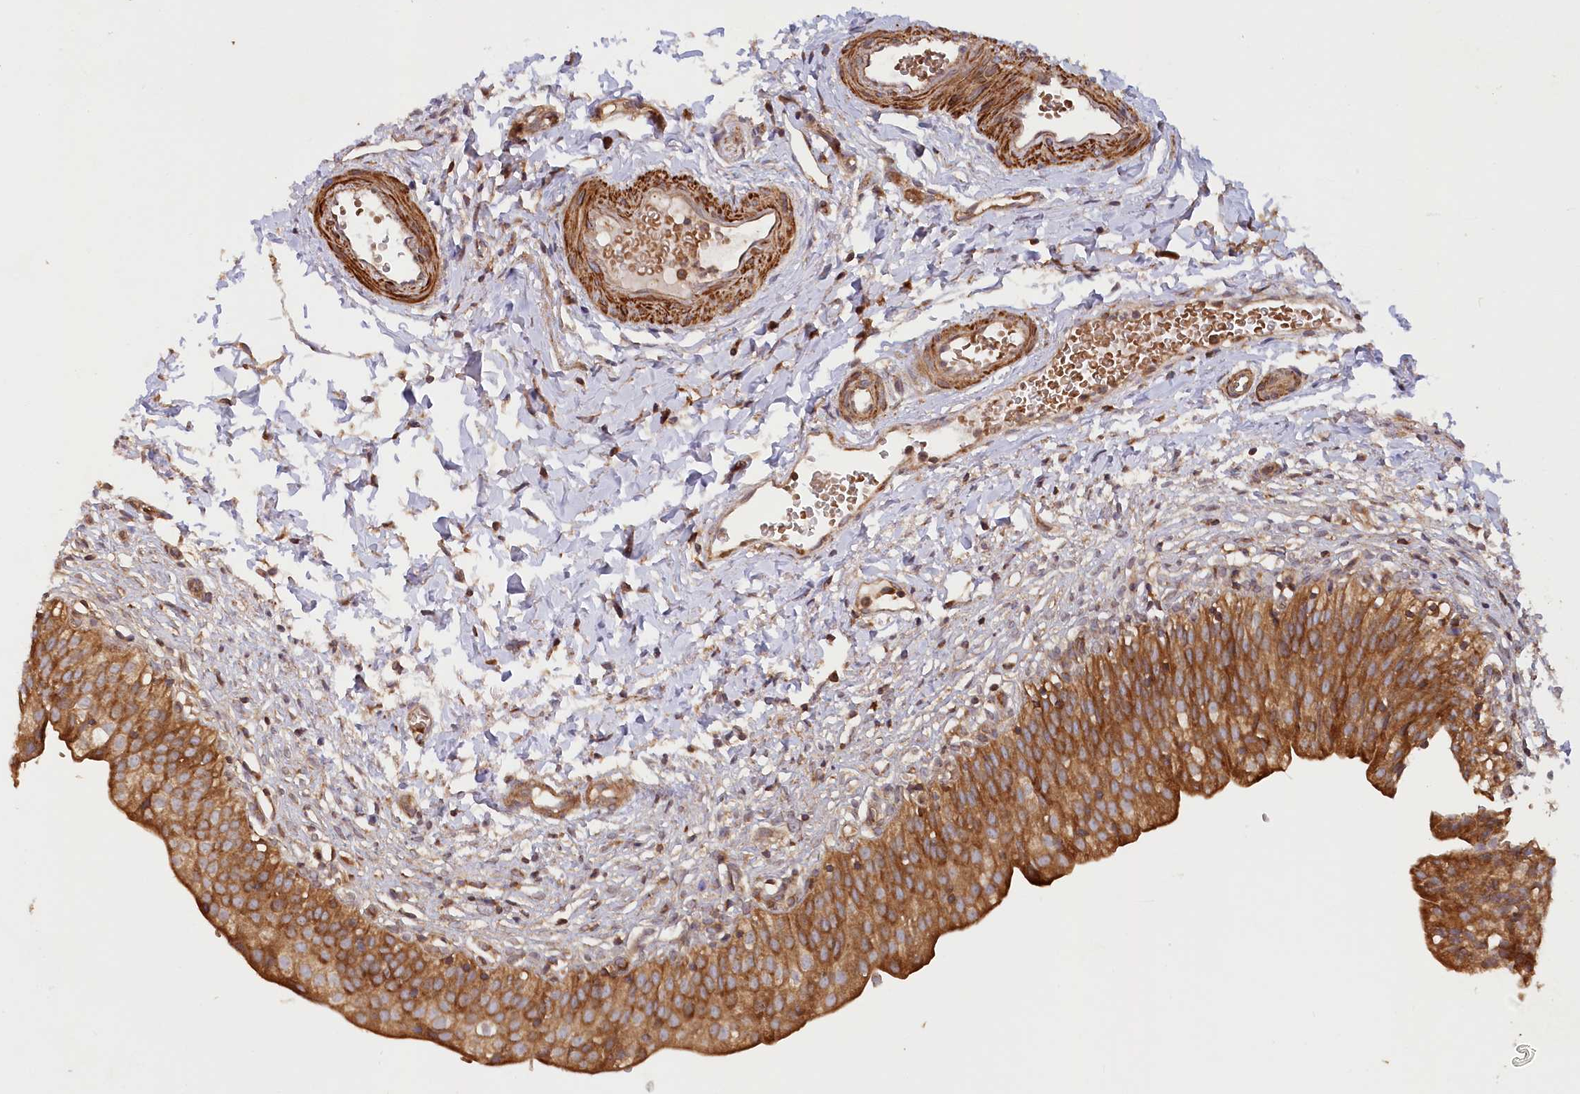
{"staining": {"intensity": "strong", "quantity": ">75%", "location": "cytoplasmic/membranous"}, "tissue": "urinary bladder", "cell_type": "Urothelial cells", "image_type": "normal", "snomed": [{"axis": "morphology", "description": "Normal tissue, NOS"}, {"axis": "topography", "description": "Urinary bladder"}], "caption": "High-magnification brightfield microscopy of unremarkable urinary bladder stained with DAB (brown) and counterstained with hematoxylin (blue). urothelial cells exhibit strong cytoplasmic/membranous expression is identified in about>75% of cells.", "gene": "PAIP2", "patient": {"sex": "male", "age": 55}}